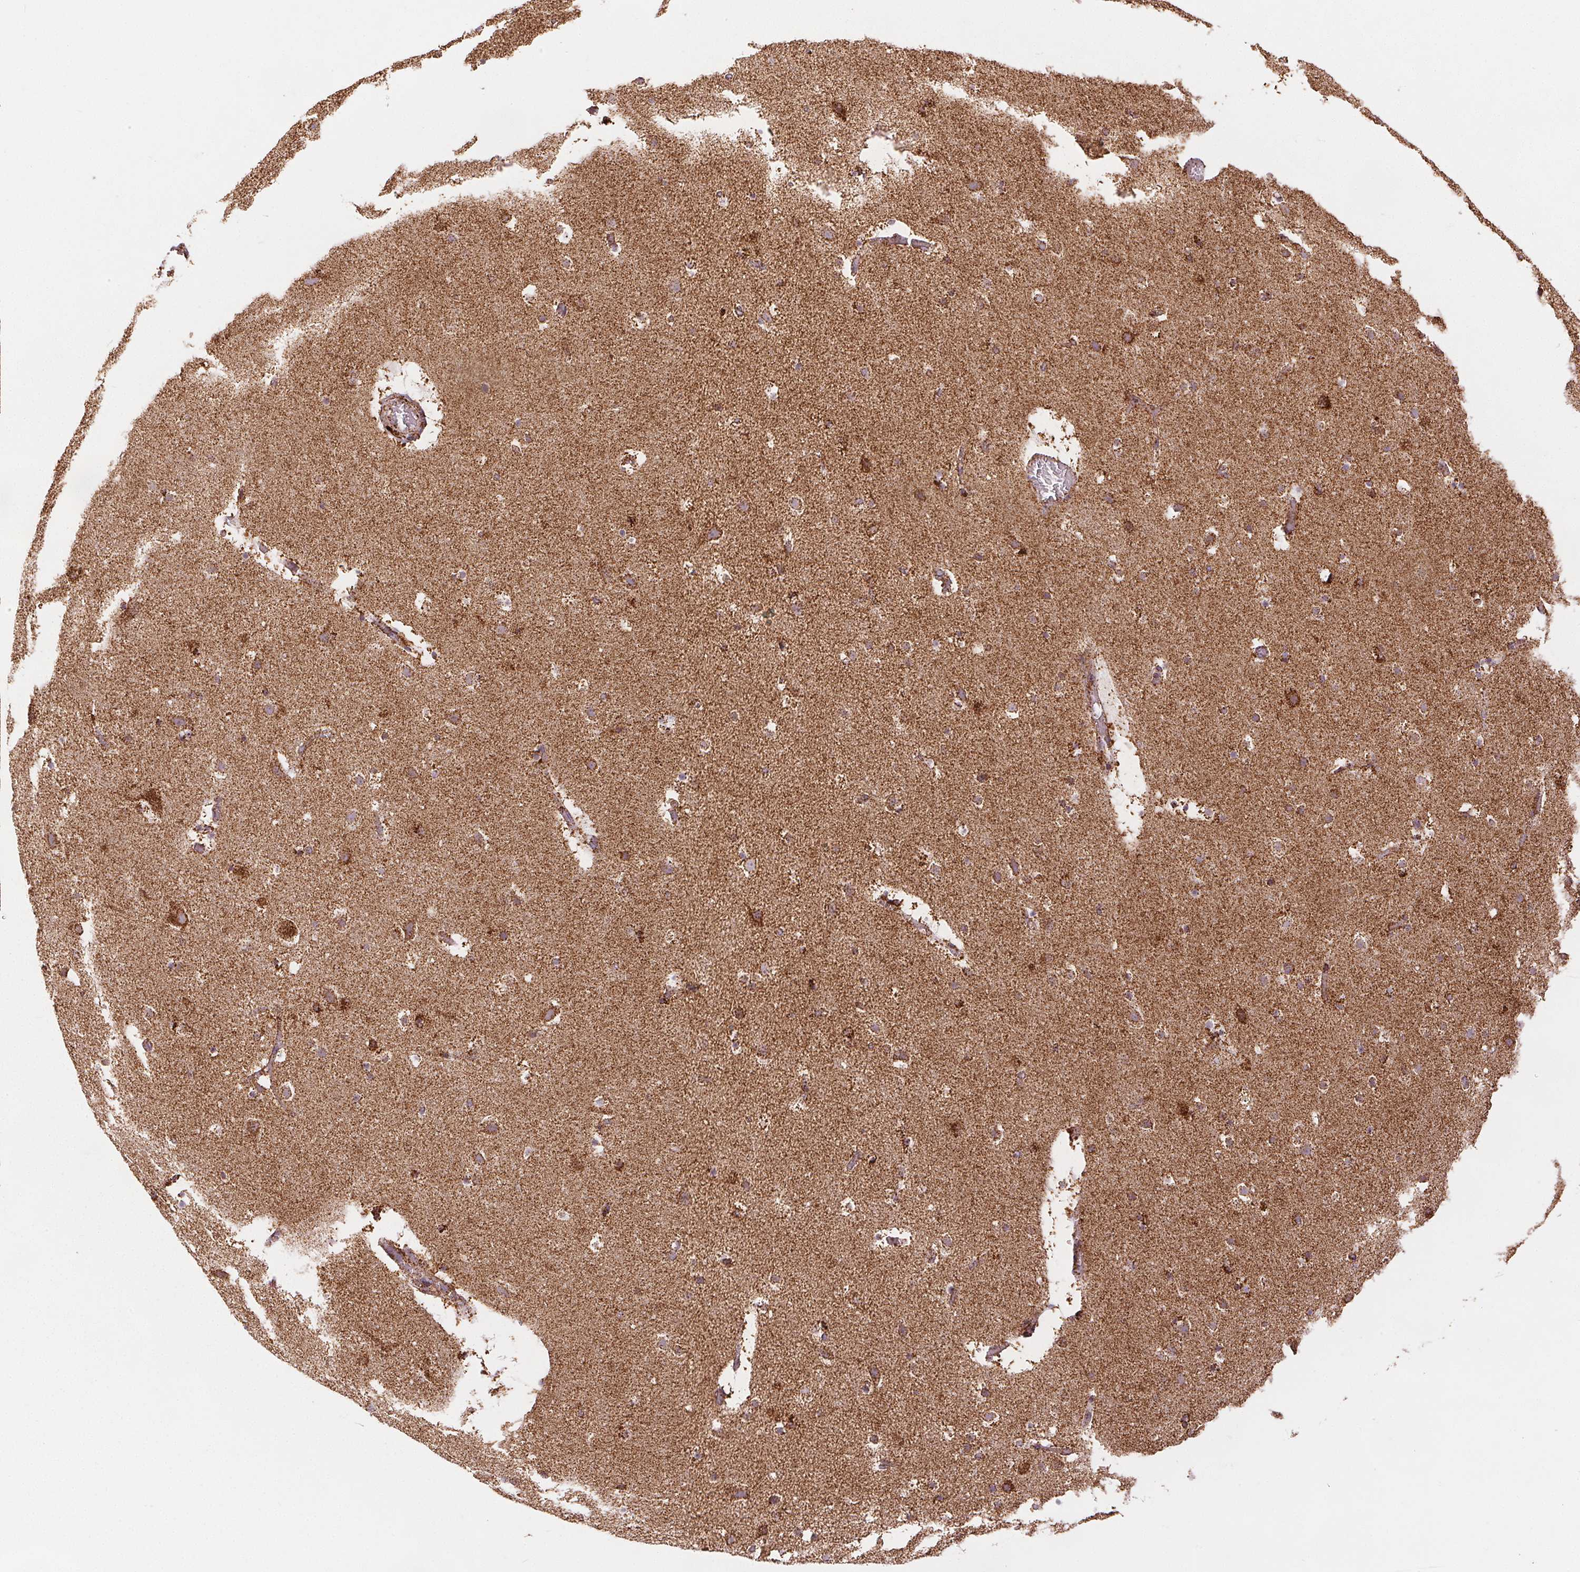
{"staining": {"intensity": "strong", "quantity": "<25%", "location": "cytoplasmic/membranous"}, "tissue": "cerebral cortex", "cell_type": "Endothelial cells", "image_type": "normal", "snomed": [{"axis": "morphology", "description": "Normal tissue, NOS"}, {"axis": "topography", "description": "Cerebral cortex"}], "caption": "IHC staining of normal cerebral cortex, which demonstrates medium levels of strong cytoplasmic/membranous positivity in about <25% of endothelial cells indicating strong cytoplasmic/membranous protein staining. The staining was performed using DAB (3,3'-diaminobenzidine) (brown) for protein detection and nuclei were counterstained in hematoxylin (blue).", "gene": "SDHB", "patient": {"sex": "female", "age": 42}}